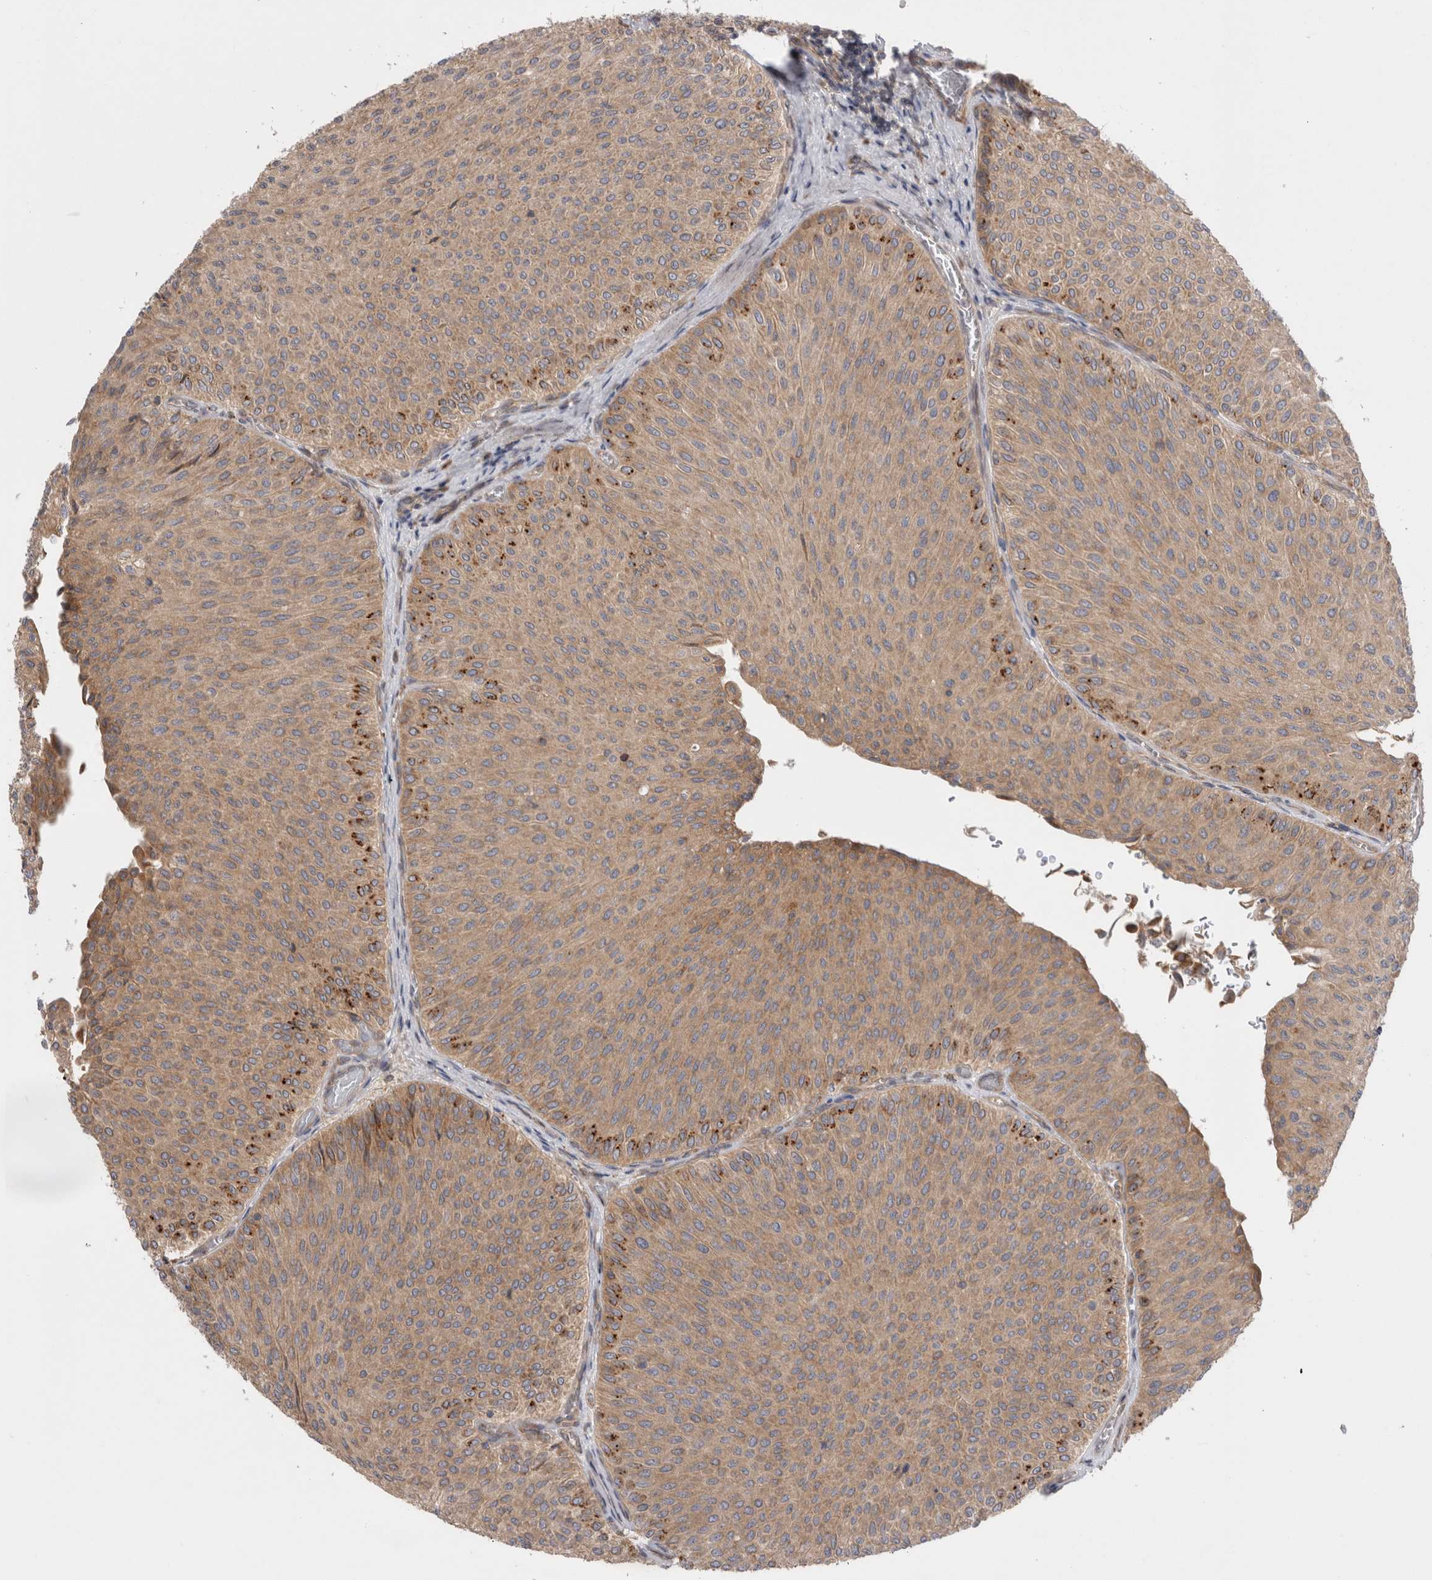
{"staining": {"intensity": "moderate", "quantity": ">75%", "location": "cytoplasmic/membranous"}, "tissue": "urothelial cancer", "cell_type": "Tumor cells", "image_type": "cancer", "snomed": [{"axis": "morphology", "description": "Urothelial carcinoma, Low grade"}, {"axis": "topography", "description": "Urinary bladder"}], "caption": "Brown immunohistochemical staining in urothelial carcinoma (low-grade) displays moderate cytoplasmic/membranous staining in about >75% of tumor cells.", "gene": "PDCD10", "patient": {"sex": "male", "age": 78}}